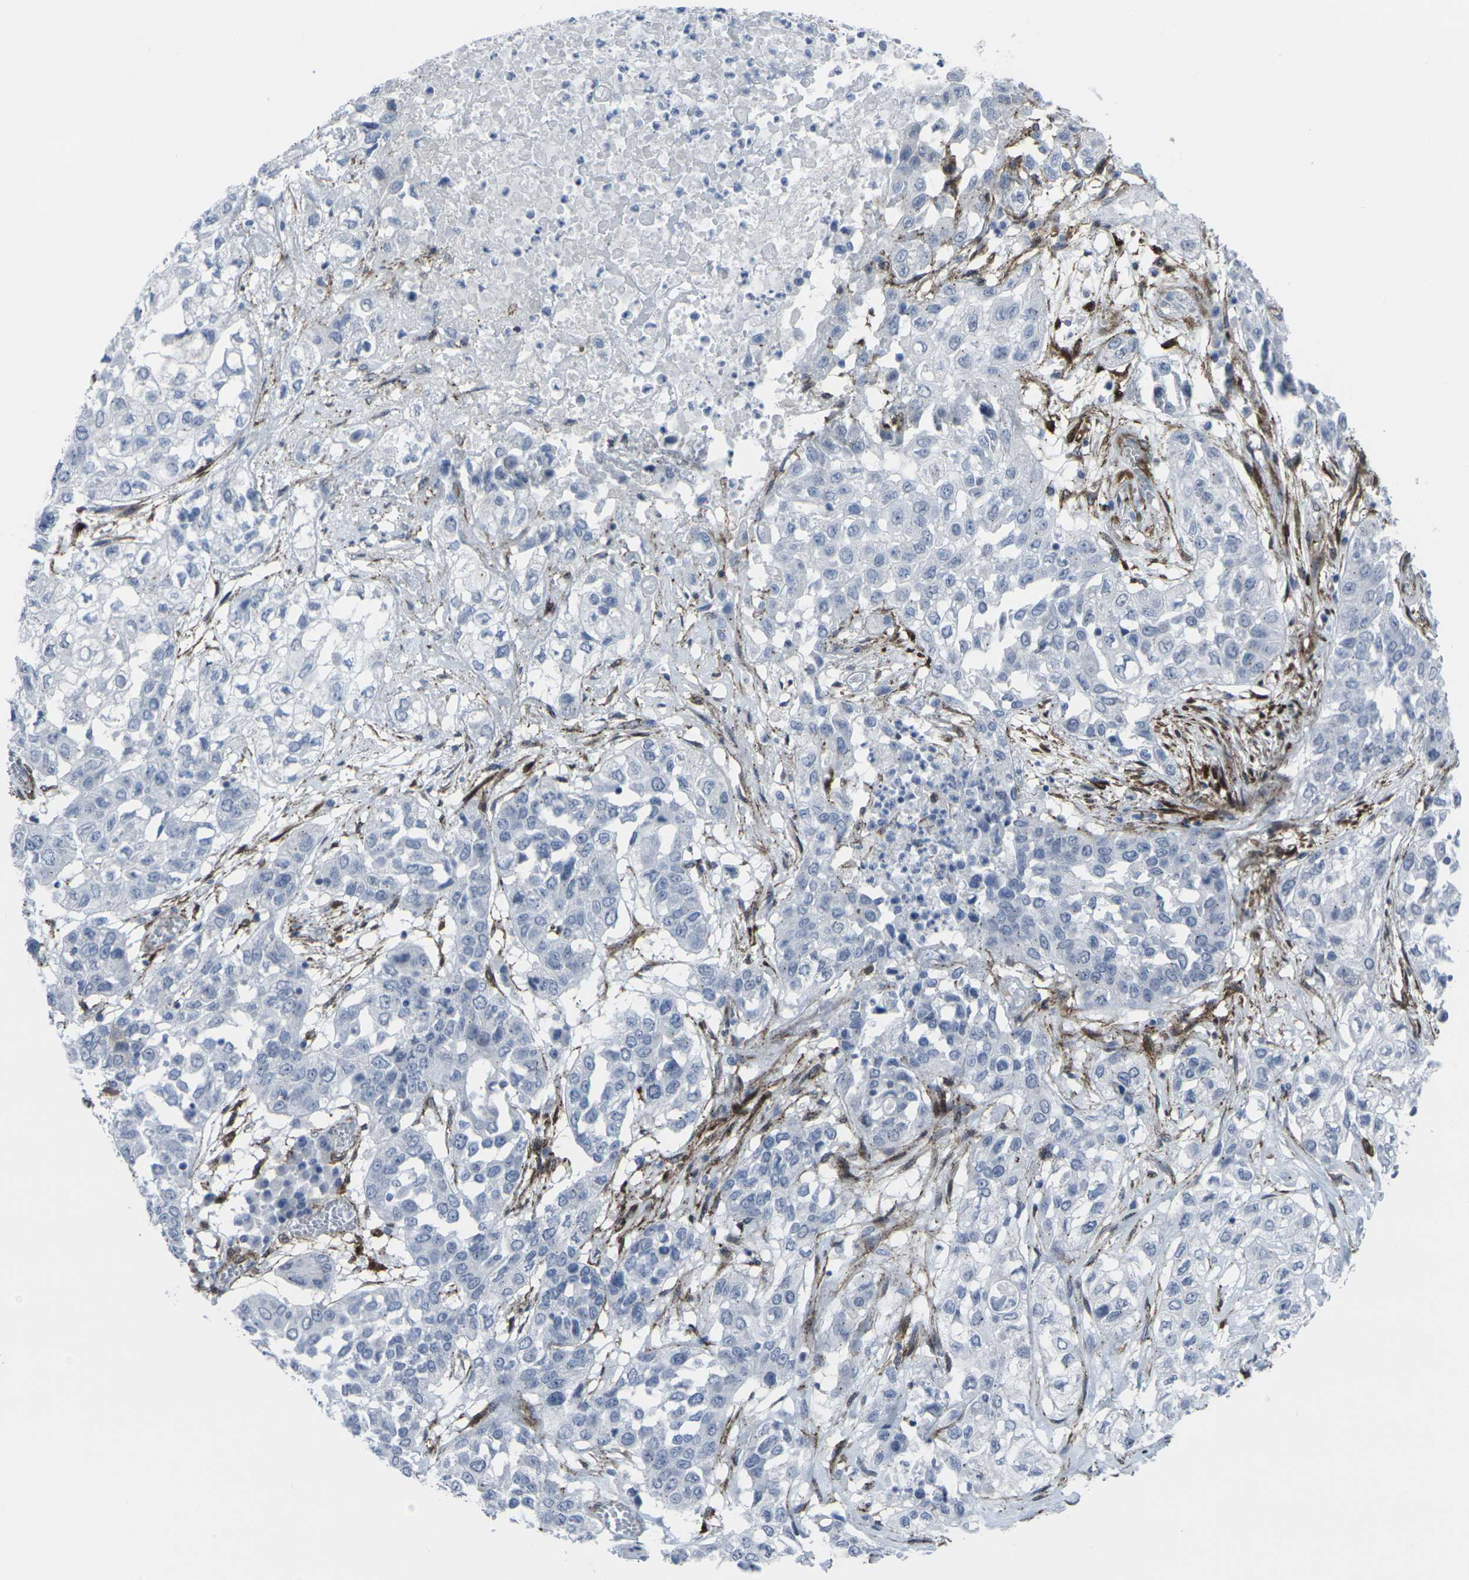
{"staining": {"intensity": "negative", "quantity": "none", "location": "none"}, "tissue": "lung cancer", "cell_type": "Tumor cells", "image_type": "cancer", "snomed": [{"axis": "morphology", "description": "Squamous cell carcinoma, NOS"}, {"axis": "topography", "description": "Lung"}], "caption": "There is no significant staining in tumor cells of lung cancer (squamous cell carcinoma). (DAB immunohistochemistry (IHC) with hematoxylin counter stain).", "gene": "CDH11", "patient": {"sex": "male", "age": 71}}